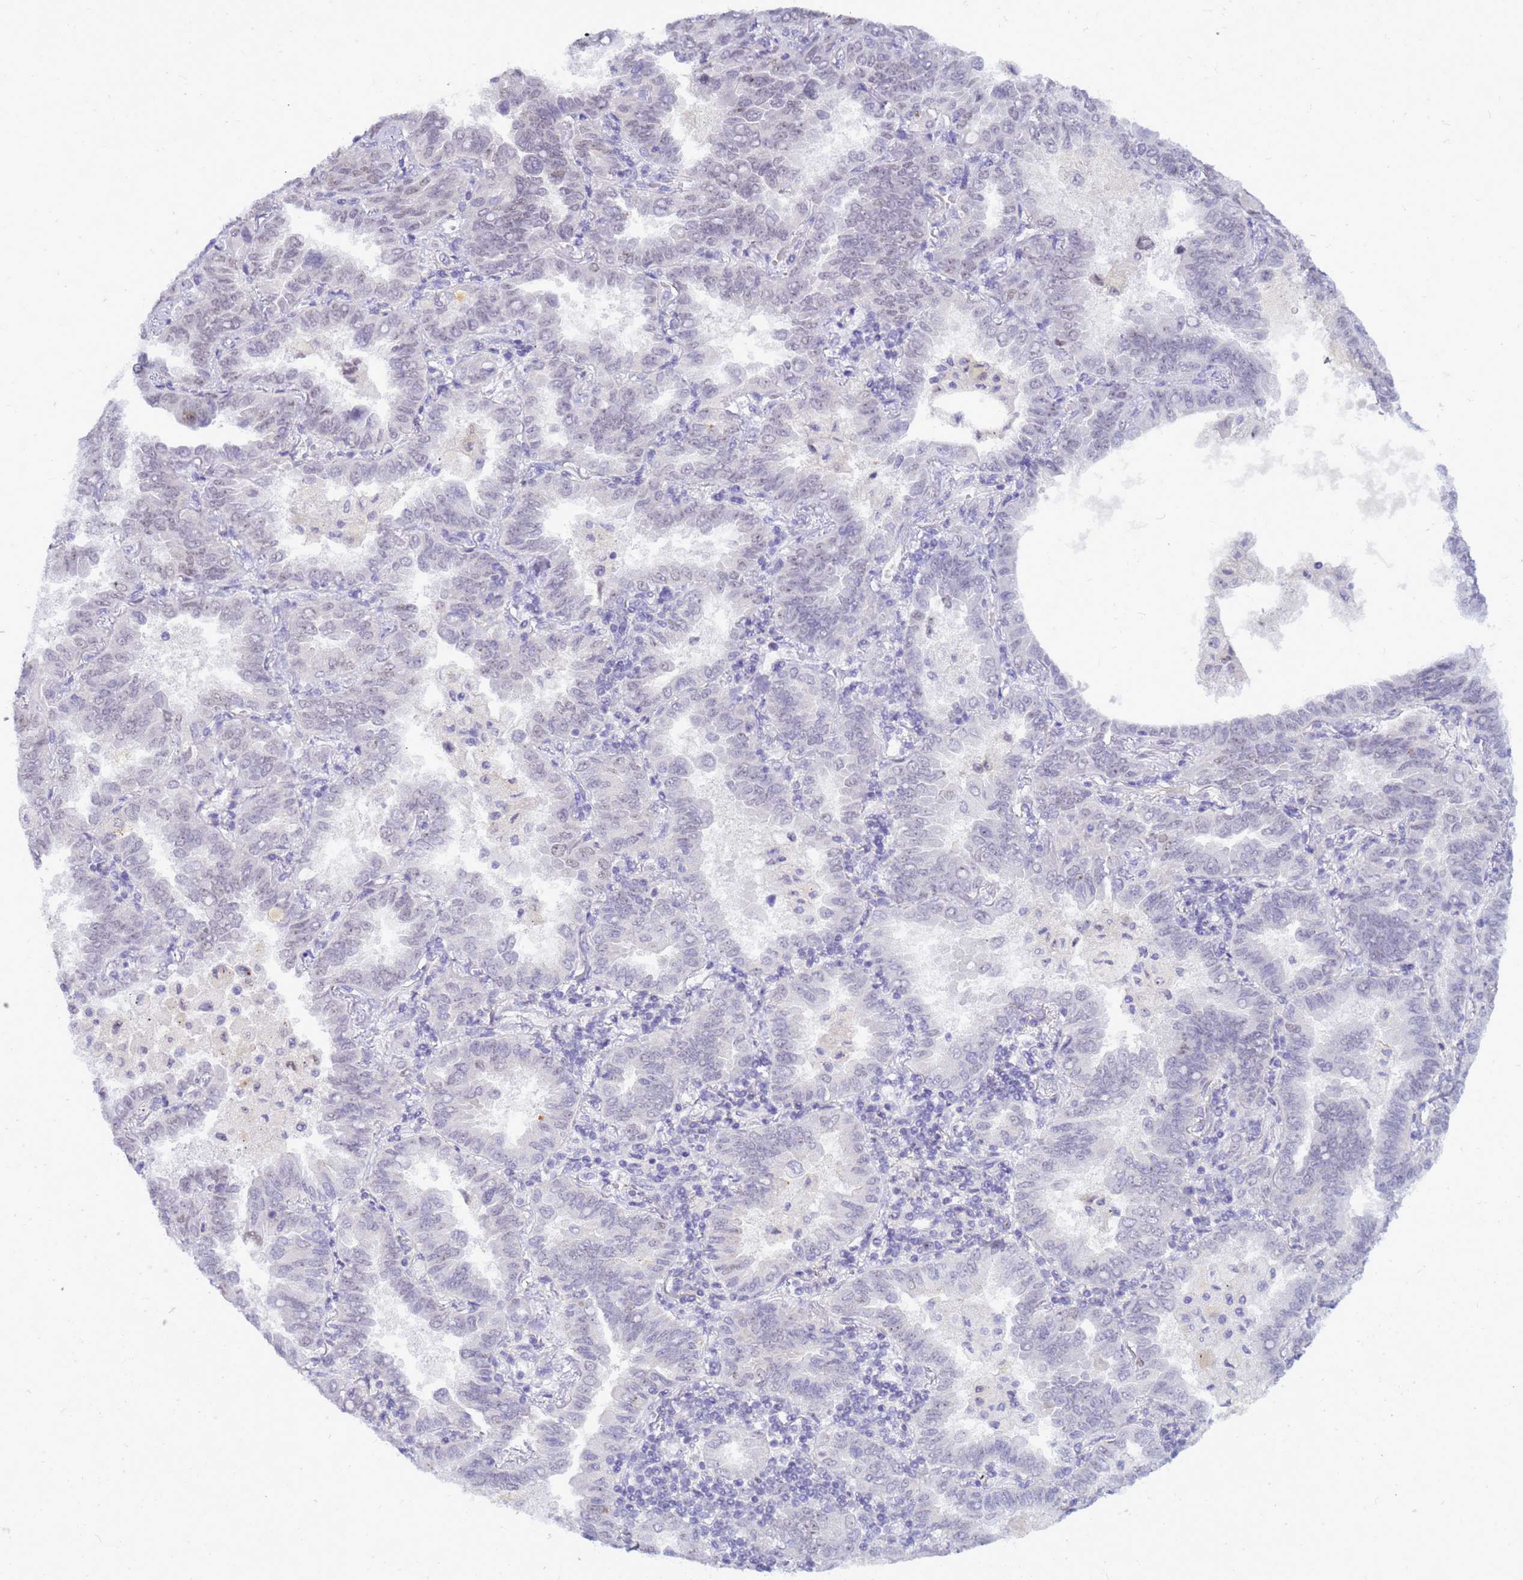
{"staining": {"intensity": "negative", "quantity": "none", "location": "none"}, "tissue": "lung cancer", "cell_type": "Tumor cells", "image_type": "cancer", "snomed": [{"axis": "morphology", "description": "Adenocarcinoma, NOS"}, {"axis": "topography", "description": "Lung"}], "caption": "Protein analysis of lung cancer reveals no significant staining in tumor cells. (Brightfield microscopy of DAB (3,3'-diaminobenzidine) IHC at high magnification).", "gene": "DMRTC2", "patient": {"sex": "male", "age": 64}}